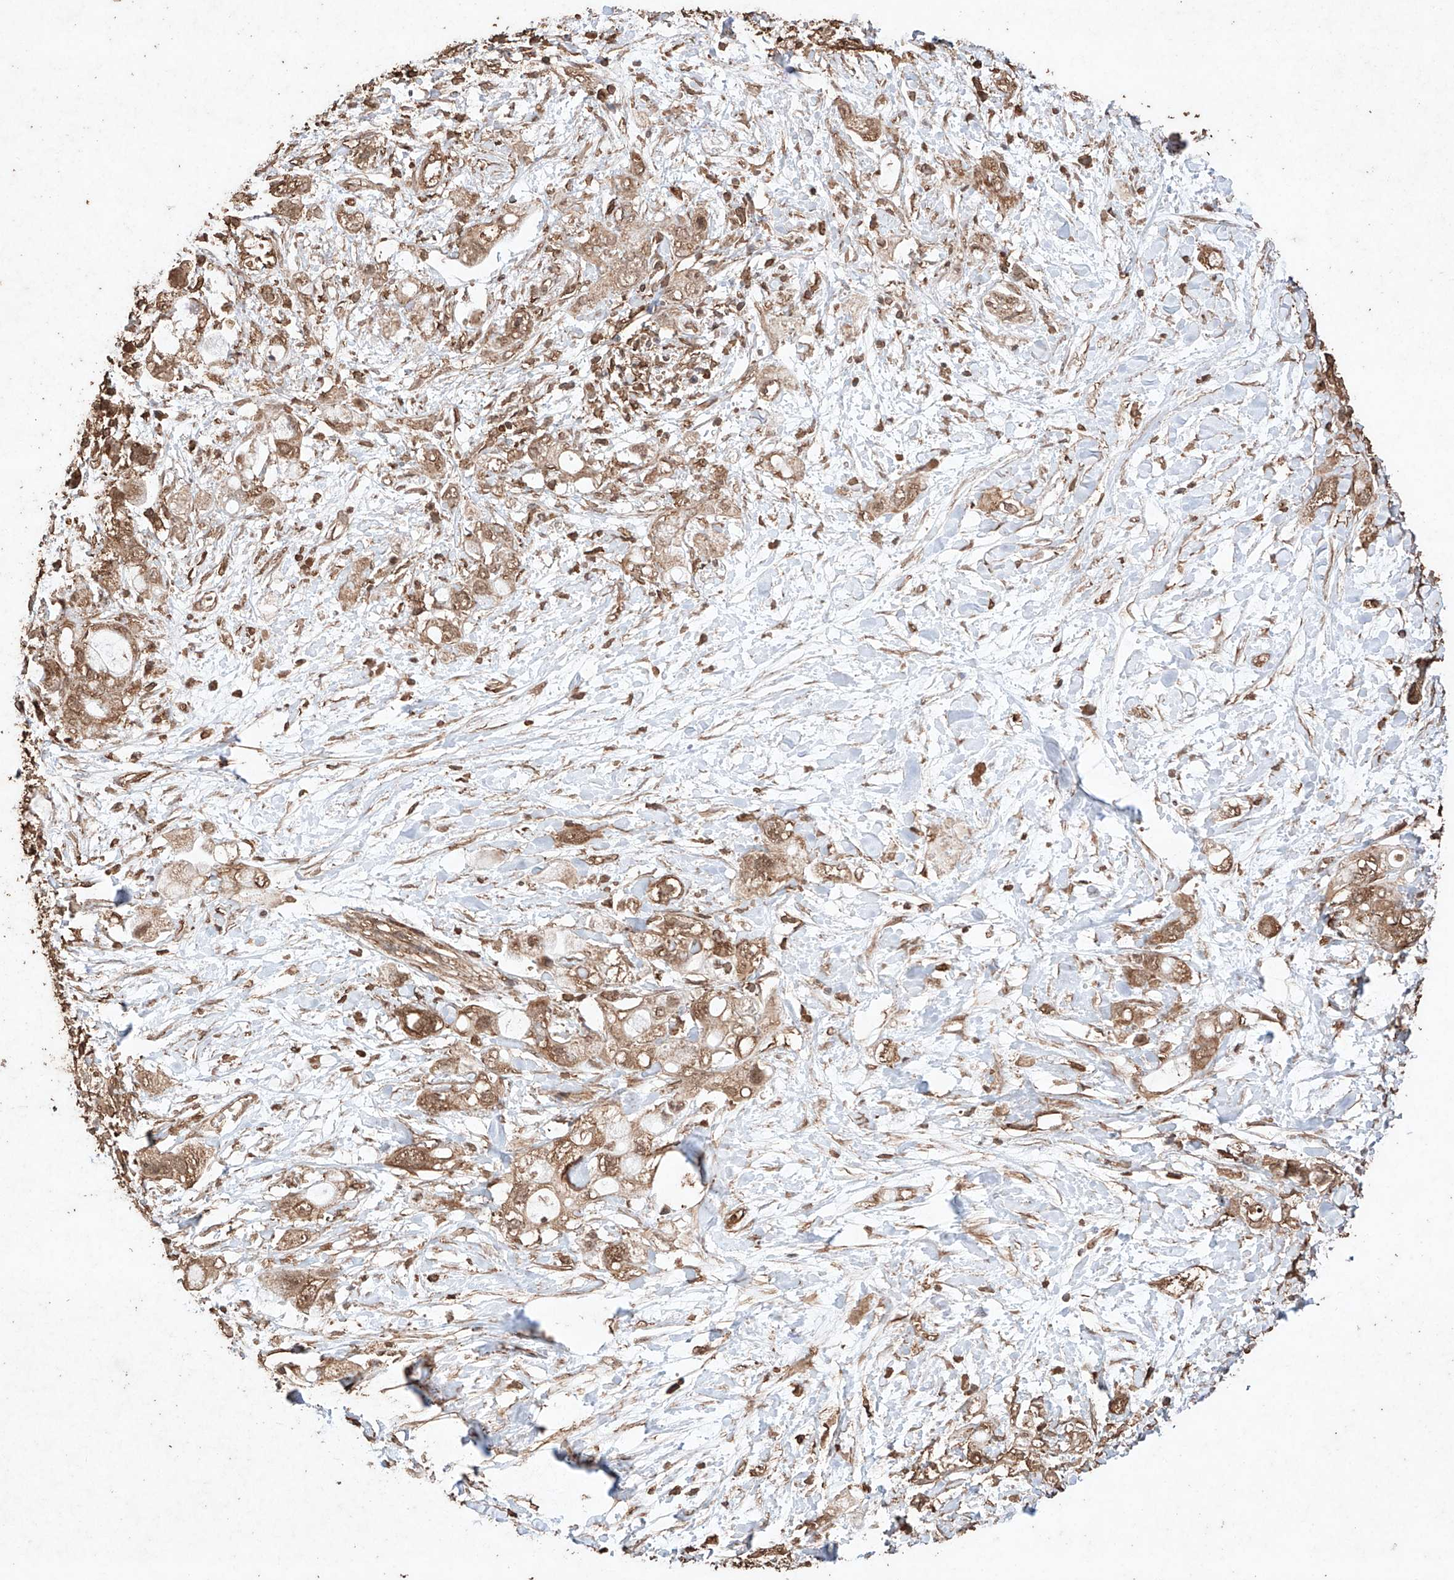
{"staining": {"intensity": "weak", "quantity": ">75%", "location": "cytoplasmic/membranous"}, "tissue": "pancreatic cancer", "cell_type": "Tumor cells", "image_type": "cancer", "snomed": [{"axis": "morphology", "description": "Adenocarcinoma, NOS"}, {"axis": "topography", "description": "Pancreas"}], "caption": "A micrograph of adenocarcinoma (pancreatic) stained for a protein demonstrates weak cytoplasmic/membranous brown staining in tumor cells.", "gene": "M6PR", "patient": {"sex": "female", "age": 56}}